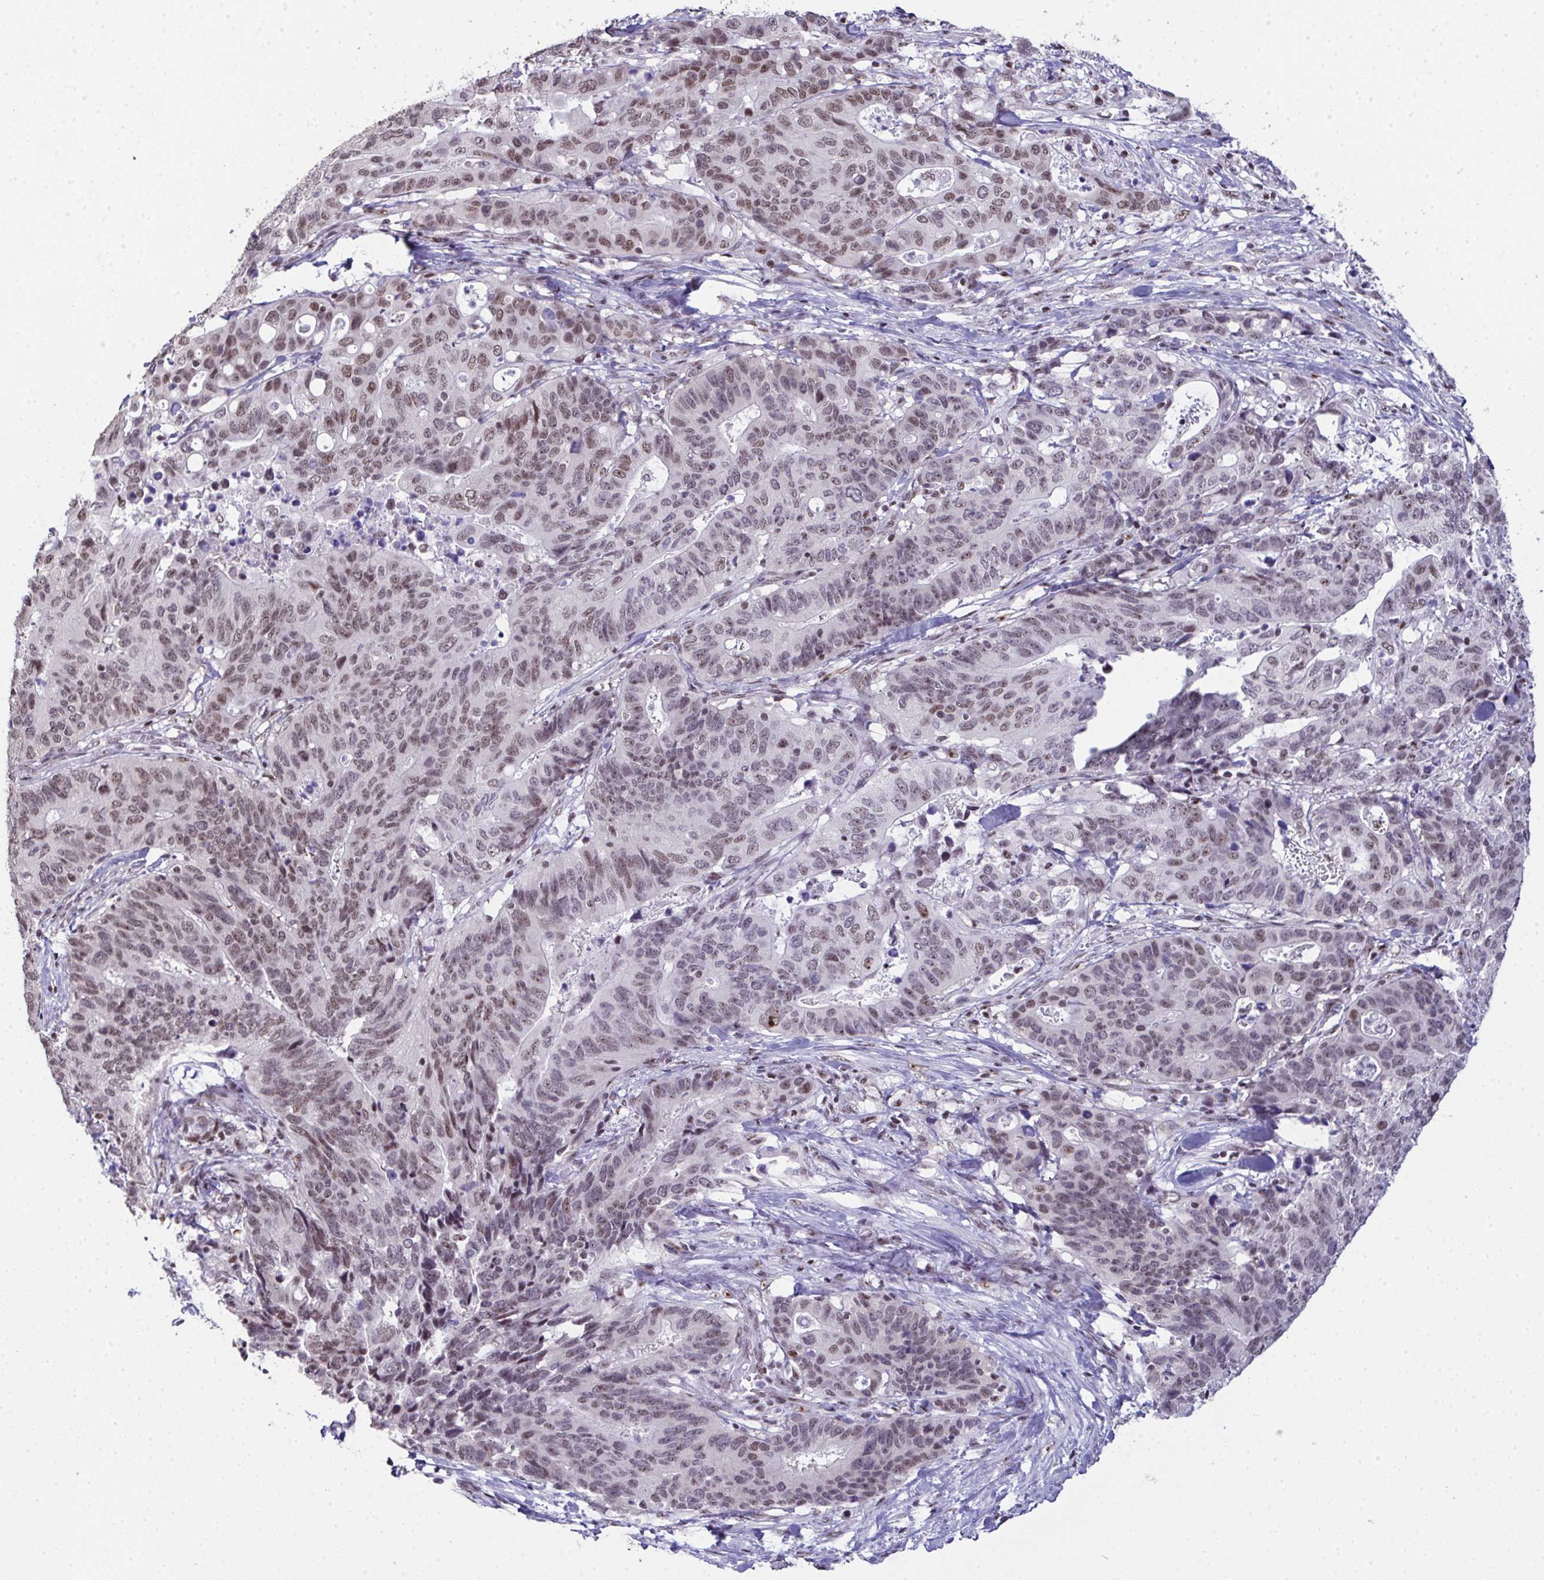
{"staining": {"intensity": "weak", "quantity": ">75%", "location": "nuclear"}, "tissue": "stomach cancer", "cell_type": "Tumor cells", "image_type": "cancer", "snomed": [{"axis": "morphology", "description": "Adenocarcinoma, NOS"}, {"axis": "topography", "description": "Stomach, upper"}], "caption": "Stomach adenocarcinoma was stained to show a protein in brown. There is low levels of weak nuclear positivity in approximately >75% of tumor cells. The staining is performed using DAB (3,3'-diaminobenzidine) brown chromogen to label protein expression. The nuclei are counter-stained blue using hematoxylin.", "gene": "ZNF800", "patient": {"sex": "female", "age": 67}}